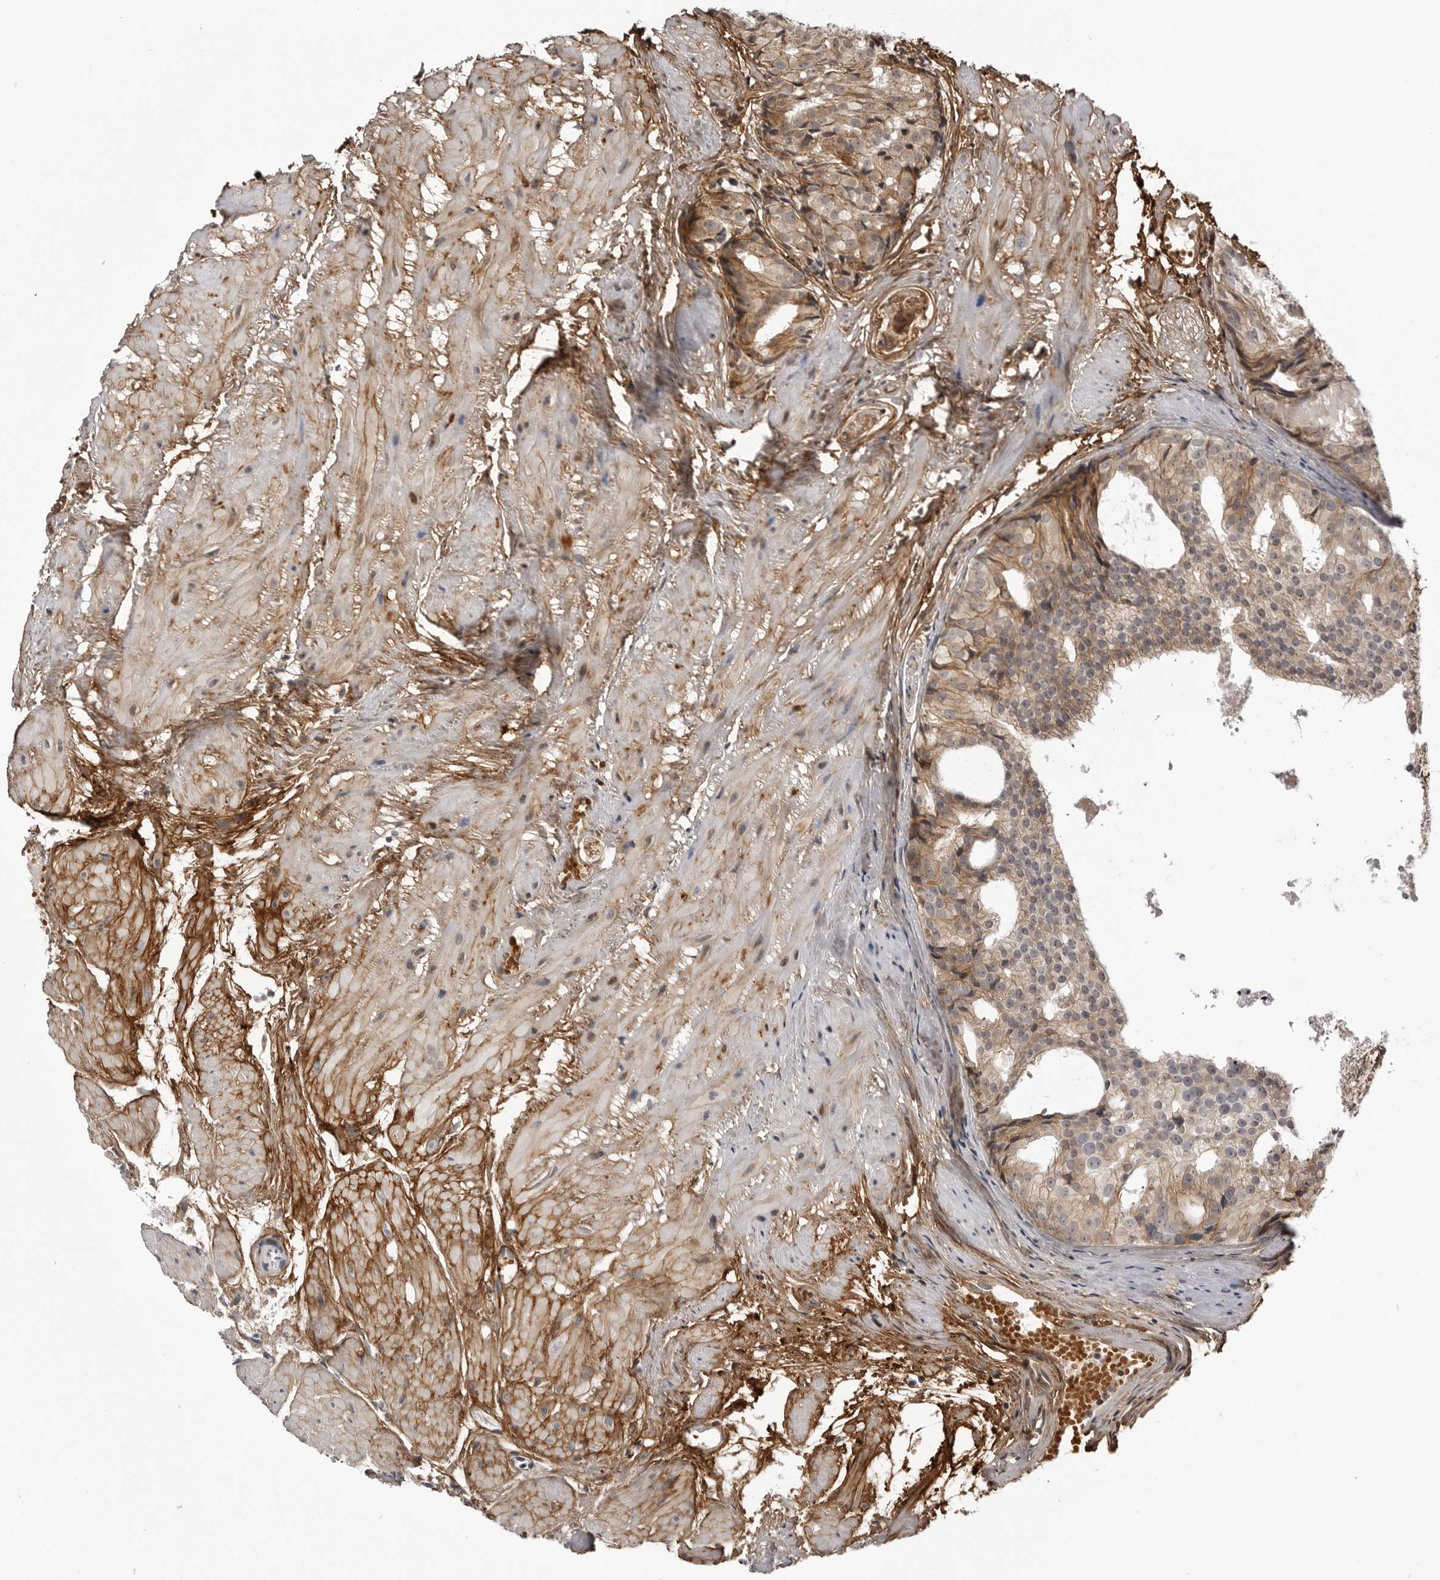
{"staining": {"intensity": "moderate", "quantity": ">75%", "location": "cytoplasmic/membranous"}, "tissue": "prostate cancer", "cell_type": "Tumor cells", "image_type": "cancer", "snomed": [{"axis": "morphology", "description": "Adenocarcinoma, Low grade"}, {"axis": "topography", "description": "Prostate"}], "caption": "DAB (3,3'-diaminobenzidine) immunohistochemical staining of prostate cancer (adenocarcinoma (low-grade)) exhibits moderate cytoplasmic/membranous protein positivity in about >75% of tumor cells.", "gene": "ARL5A", "patient": {"sex": "male", "age": 88}}